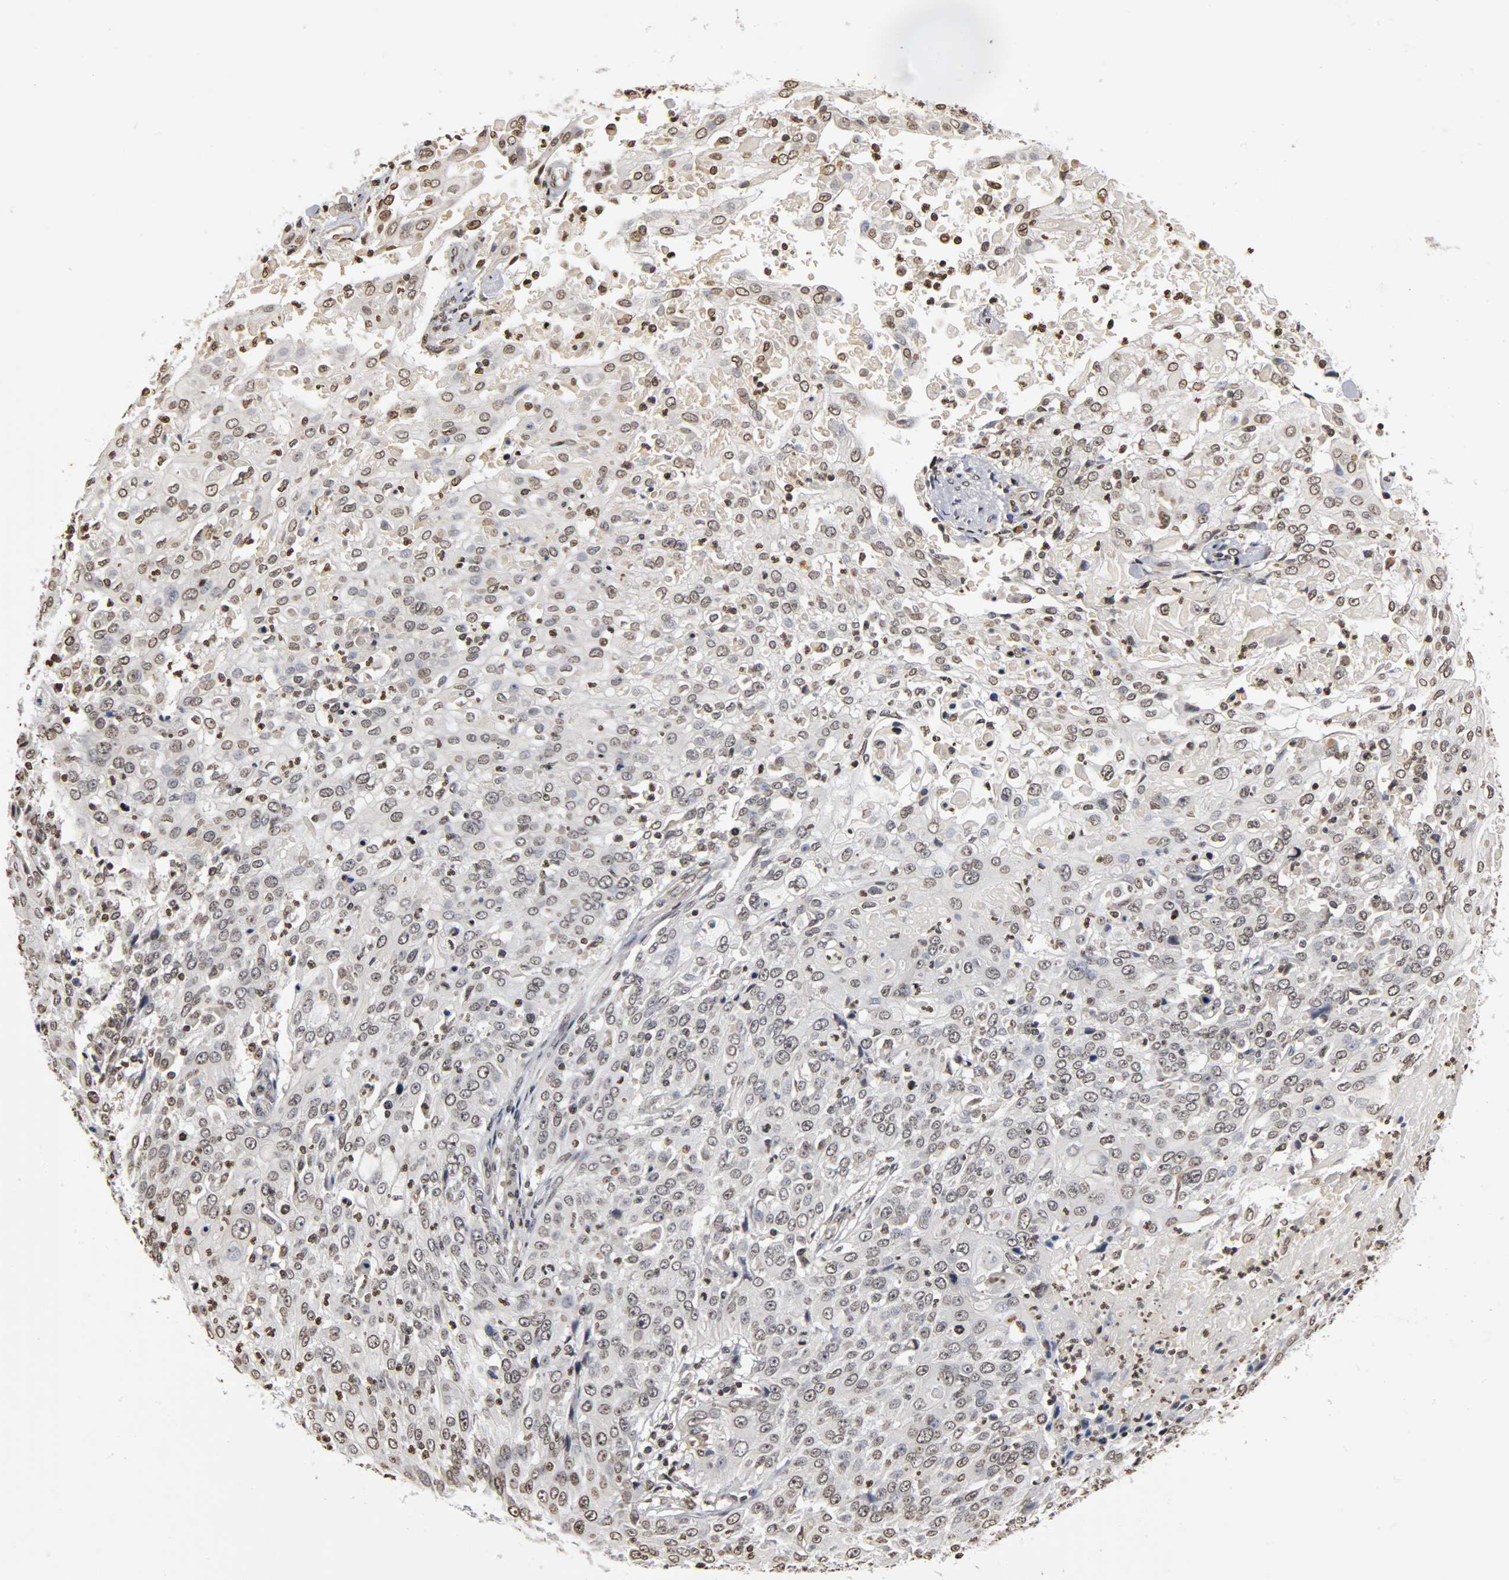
{"staining": {"intensity": "weak", "quantity": "<25%", "location": "nuclear"}, "tissue": "cervical cancer", "cell_type": "Tumor cells", "image_type": "cancer", "snomed": [{"axis": "morphology", "description": "Squamous cell carcinoma, NOS"}, {"axis": "topography", "description": "Cervix"}], "caption": "Immunohistochemical staining of human cervical cancer demonstrates no significant staining in tumor cells.", "gene": "ERCC2", "patient": {"sex": "female", "age": 39}}